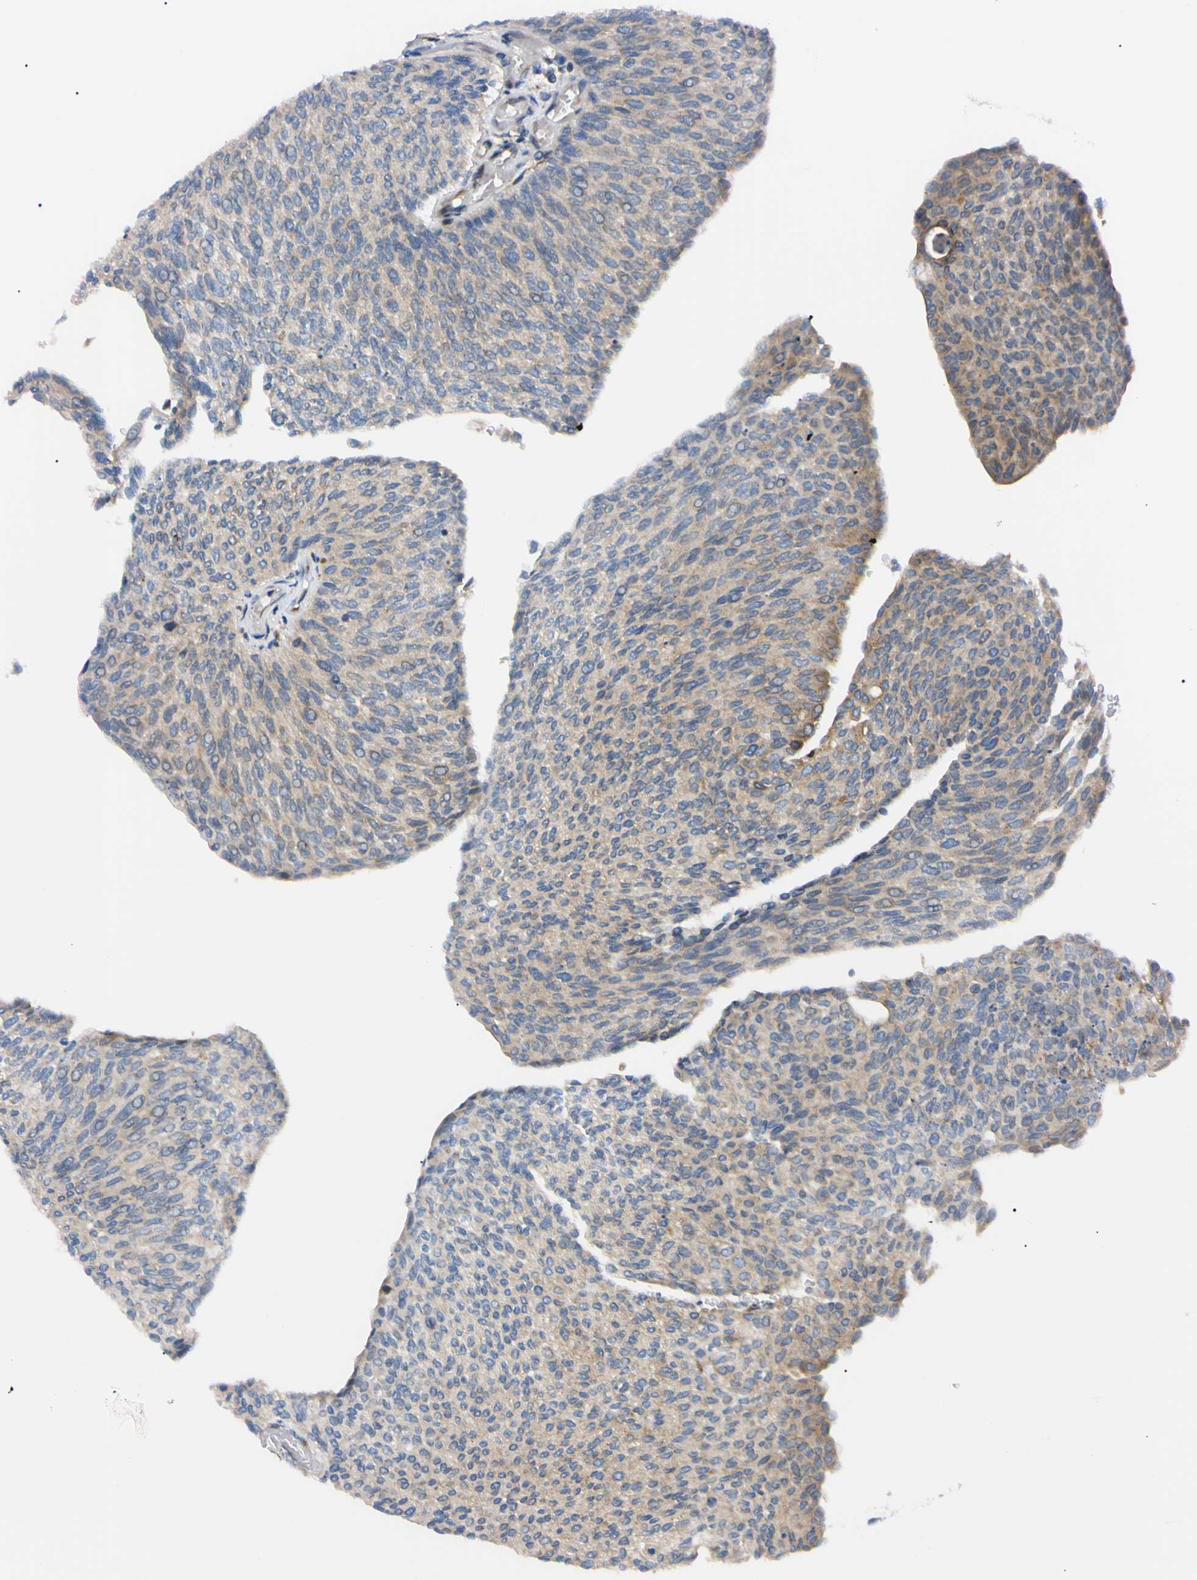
{"staining": {"intensity": "weak", "quantity": "25%-75%", "location": "cytoplasmic/membranous"}, "tissue": "urothelial cancer", "cell_type": "Tumor cells", "image_type": "cancer", "snomed": [{"axis": "morphology", "description": "Urothelial carcinoma, Low grade"}, {"axis": "topography", "description": "Urinary bladder"}], "caption": "A low amount of weak cytoplasmic/membranous expression is appreciated in about 25%-75% of tumor cells in urothelial cancer tissue.", "gene": "IER3IP1", "patient": {"sex": "female", "age": 79}}